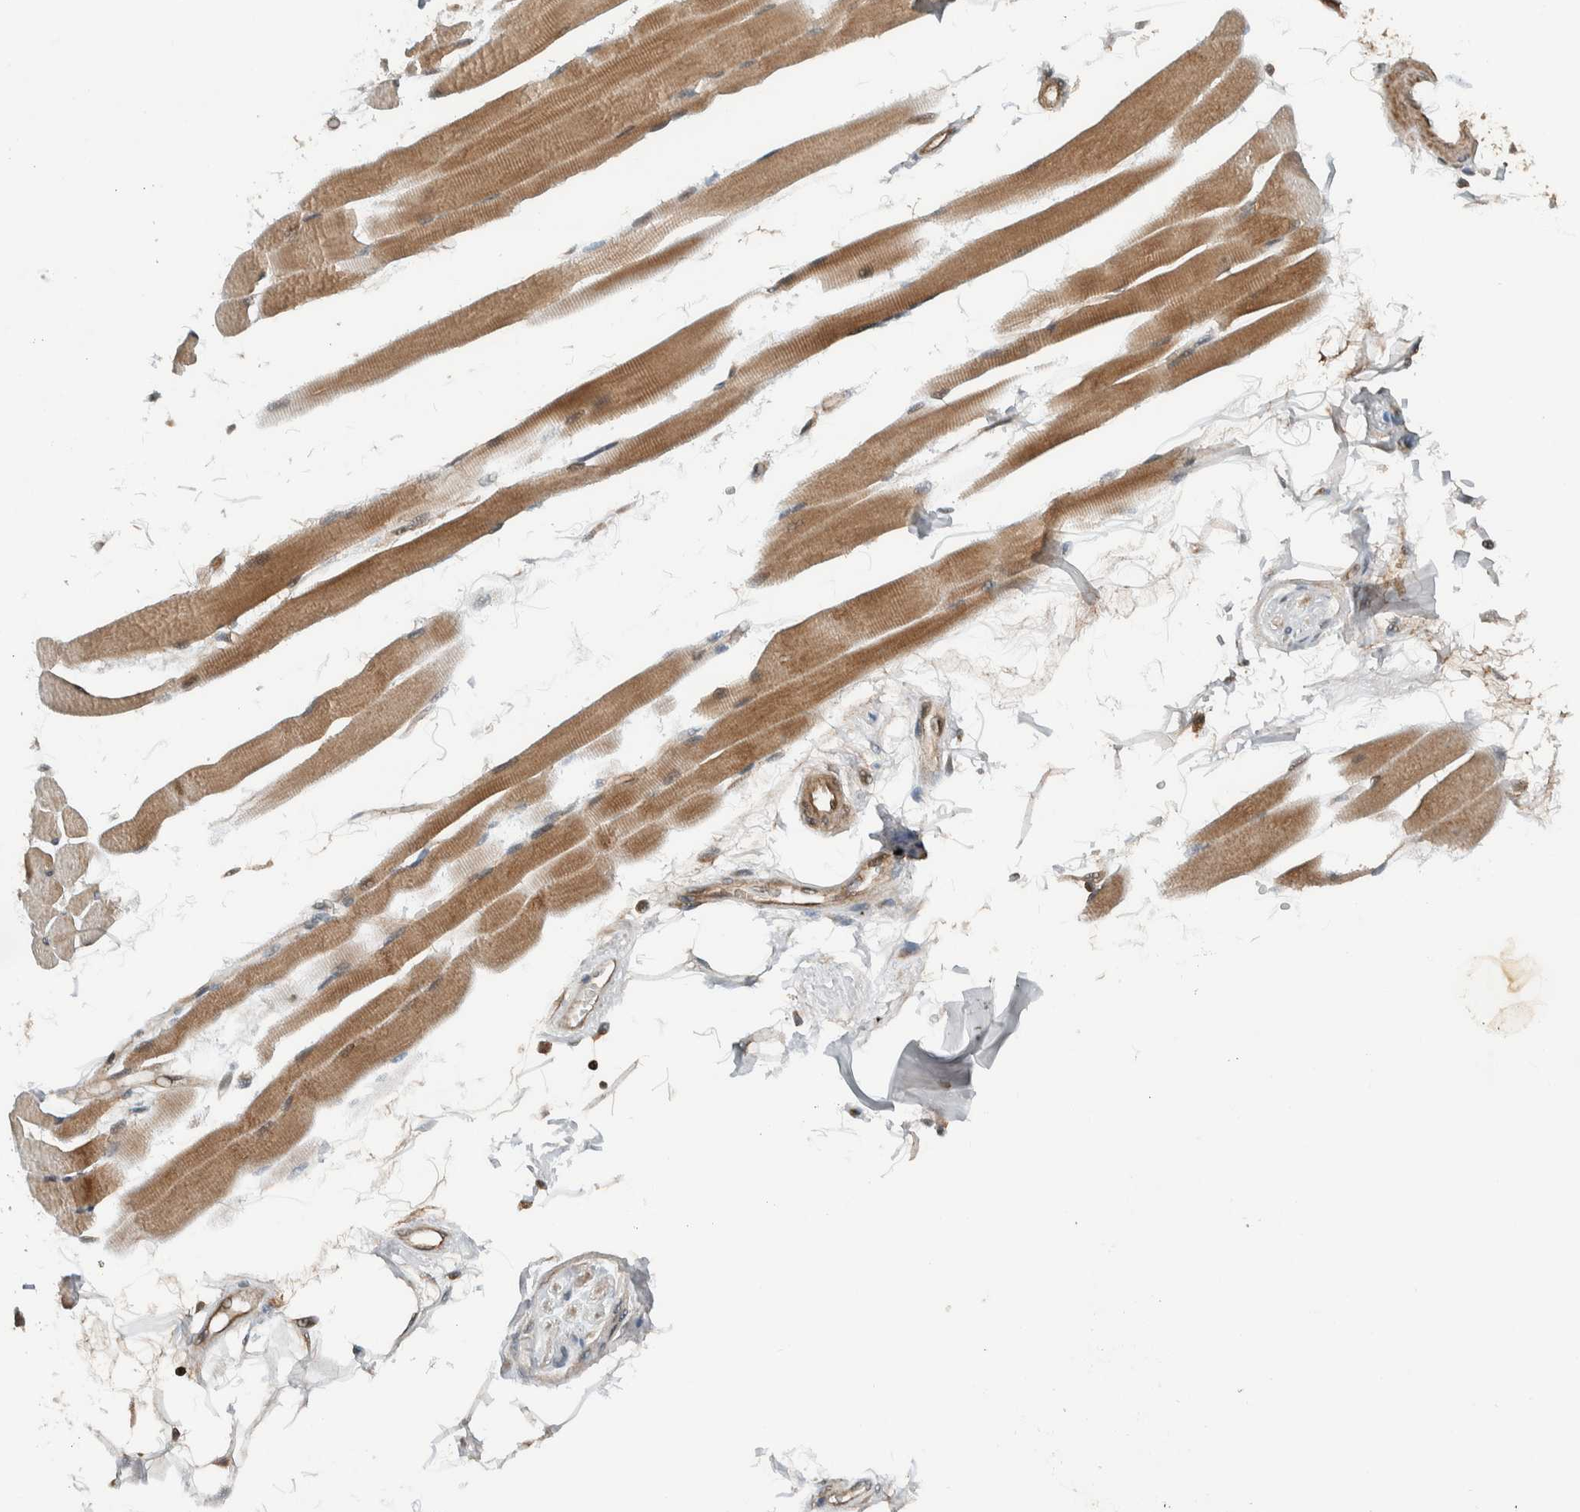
{"staining": {"intensity": "moderate", "quantity": ">75%", "location": "cytoplasmic/membranous"}, "tissue": "skeletal muscle", "cell_type": "Myocytes", "image_type": "normal", "snomed": [{"axis": "morphology", "description": "Normal tissue, NOS"}, {"axis": "topography", "description": "Skeletal muscle"}, {"axis": "topography", "description": "Peripheral nerve tissue"}], "caption": "The image reveals staining of unremarkable skeletal muscle, revealing moderate cytoplasmic/membranous protein positivity (brown color) within myocytes. (brown staining indicates protein expression, while blue staining denotes nuclei).", "gene": "KLHL6", "patient": {"sex": "female", "age": 84}}